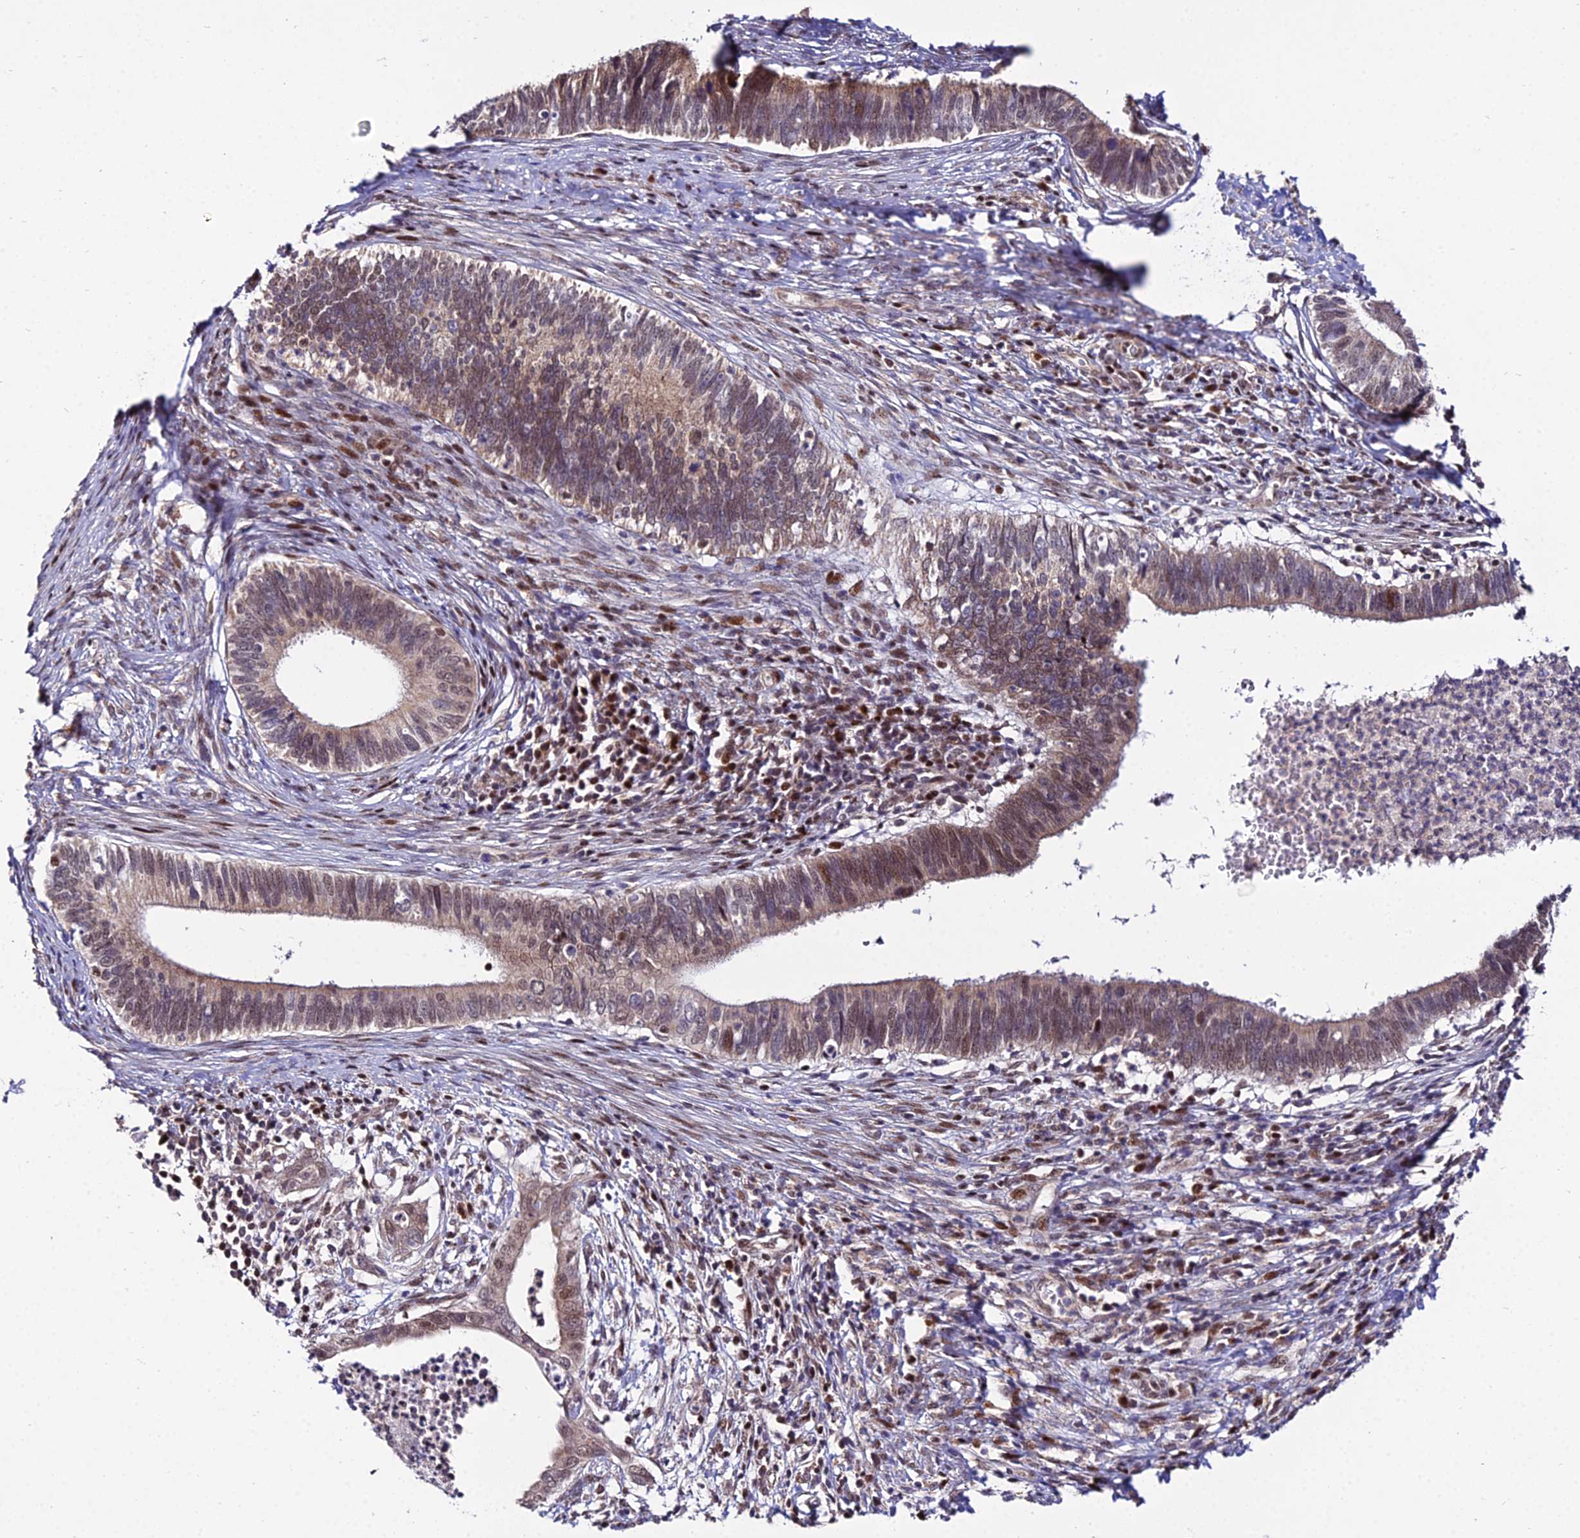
{"staining": {"intensity": "moderate", "quantity": ">75%", "location": "nuclear"}, "tissue": "cervical cancer", "cell_type": "Tumor cells", "image_type": "cancer", "snomed": [{"axis": "morphology", "description": "Adenocarcinoma, NOS"}, {"axis": "topography", "description": "Cervix"}], "caption": "Human cervical cancer stained for a protein (brown) displays moderate nuclear positive positivity in about >75% of tumor cells.", "gene": "CIB3", "patient": {"sex": "female", "age": 42}}